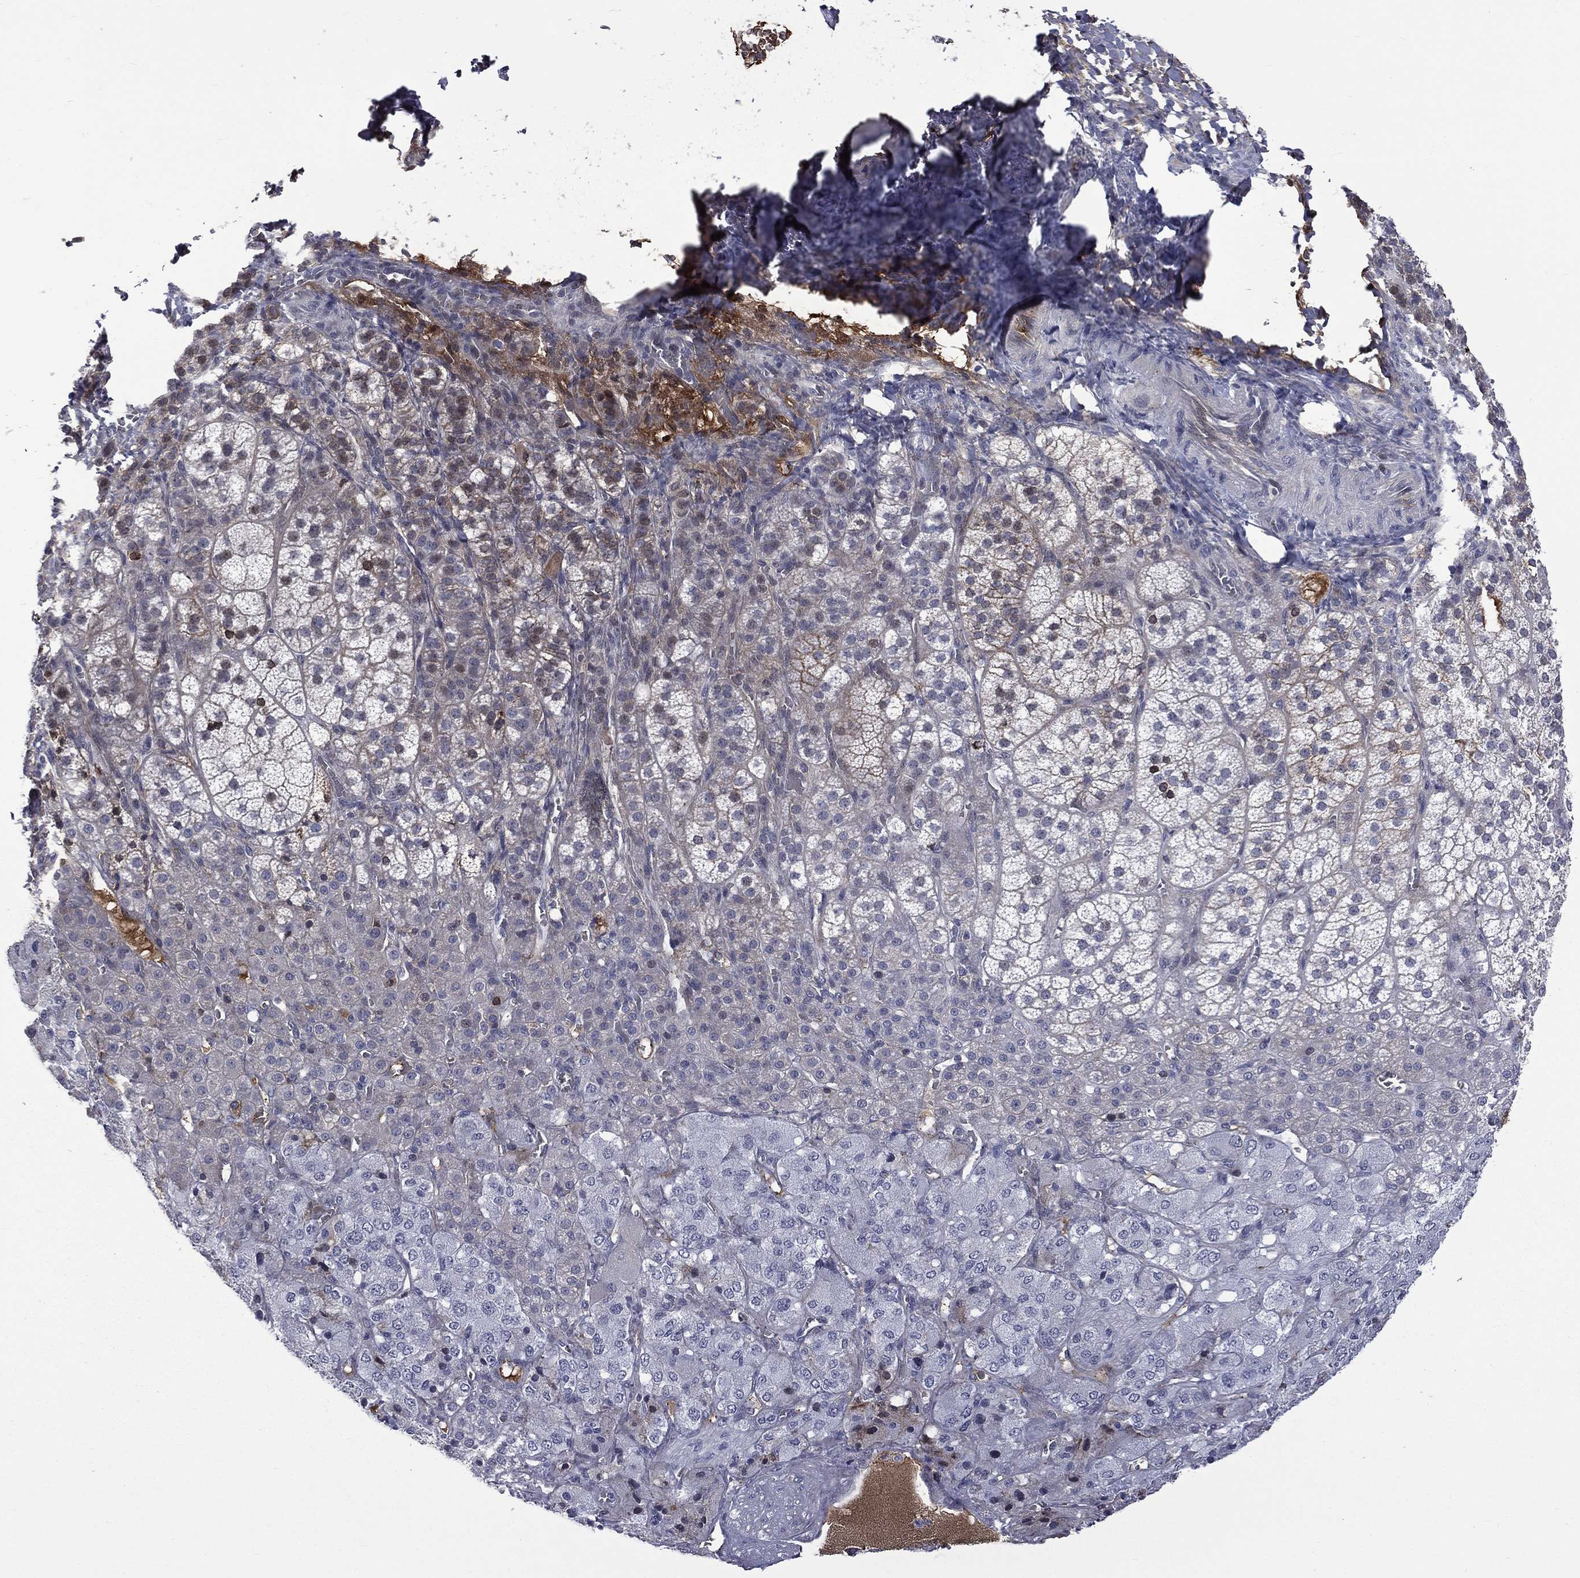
{"staining": {"intensity": "negative", "quantity": "none", "location": "none"}, "tissue": "adrenal gland", "cell_type": "Glandular cells", "image_type": "normal", "snomed": [{"axis": "morphology", "description": "Normal tissue, NOS"}, {"axis": "topography", "description": "Adrenal gland"}], "caption": "IHC of benign human adrenal gland demonstrates no positivity in glandular cells. (Brightfield microscopy of DAB (3,3'-diaminobenzidine) IHC at high magnification).", "gene": "FGG", "patient": {"sex": "female", "age": 60}}